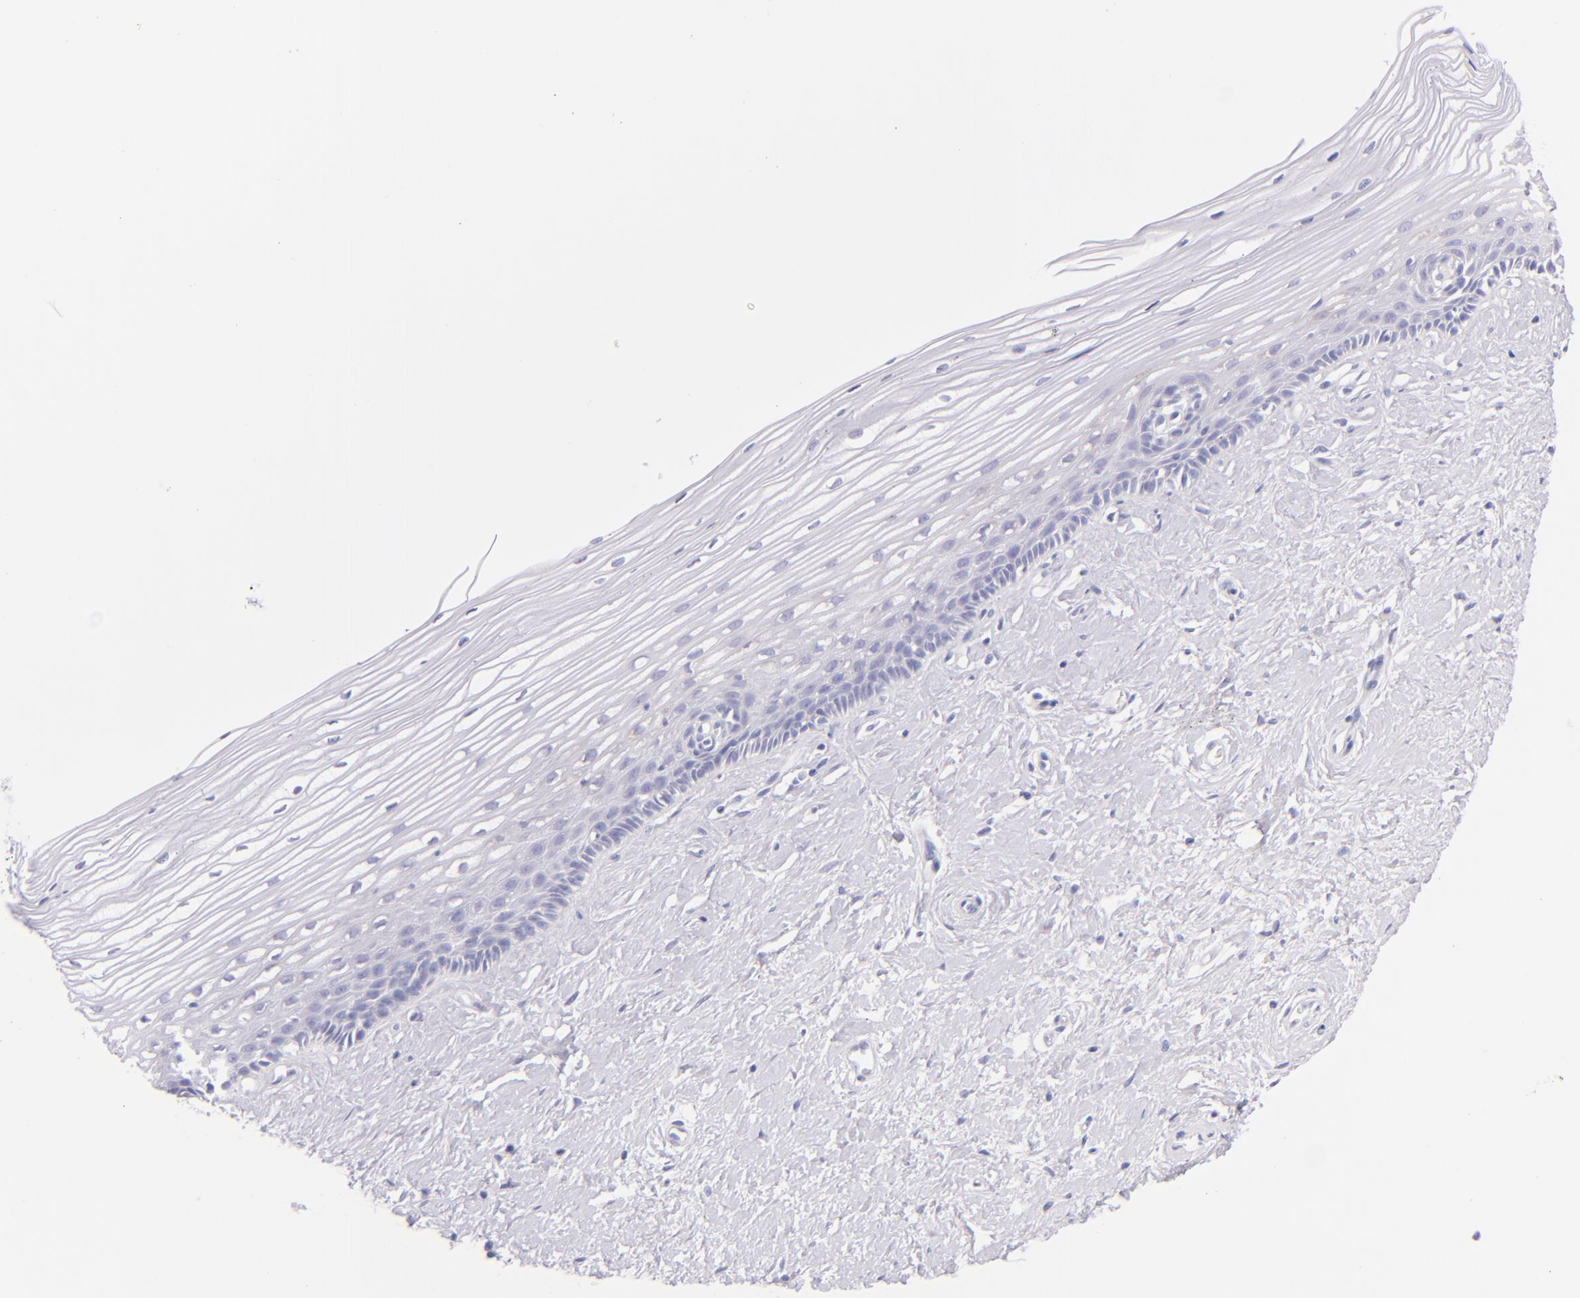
{"staining": {"intensity": "negative", "quantity": "none", "location": "none"}, "tissue": "cervix", "cell_type": "Glandular cells", "image_type": "normal", "snomed": [{"axis": "morphology", "description": "Normal tissue, NOS"}, {"axis": "topography", "description": "Cervix"}], "caption": "Photomicrograph shows no protein staining in glandular cells of unremarkable cervix. Brightfield microscopy of immunohistochemistry (IHC) stained with DAB (brown) and hematoxylin (blue), captured at high magnification.", "gene": "SDC1", "patient": {"sex": "female", "age": 40}}